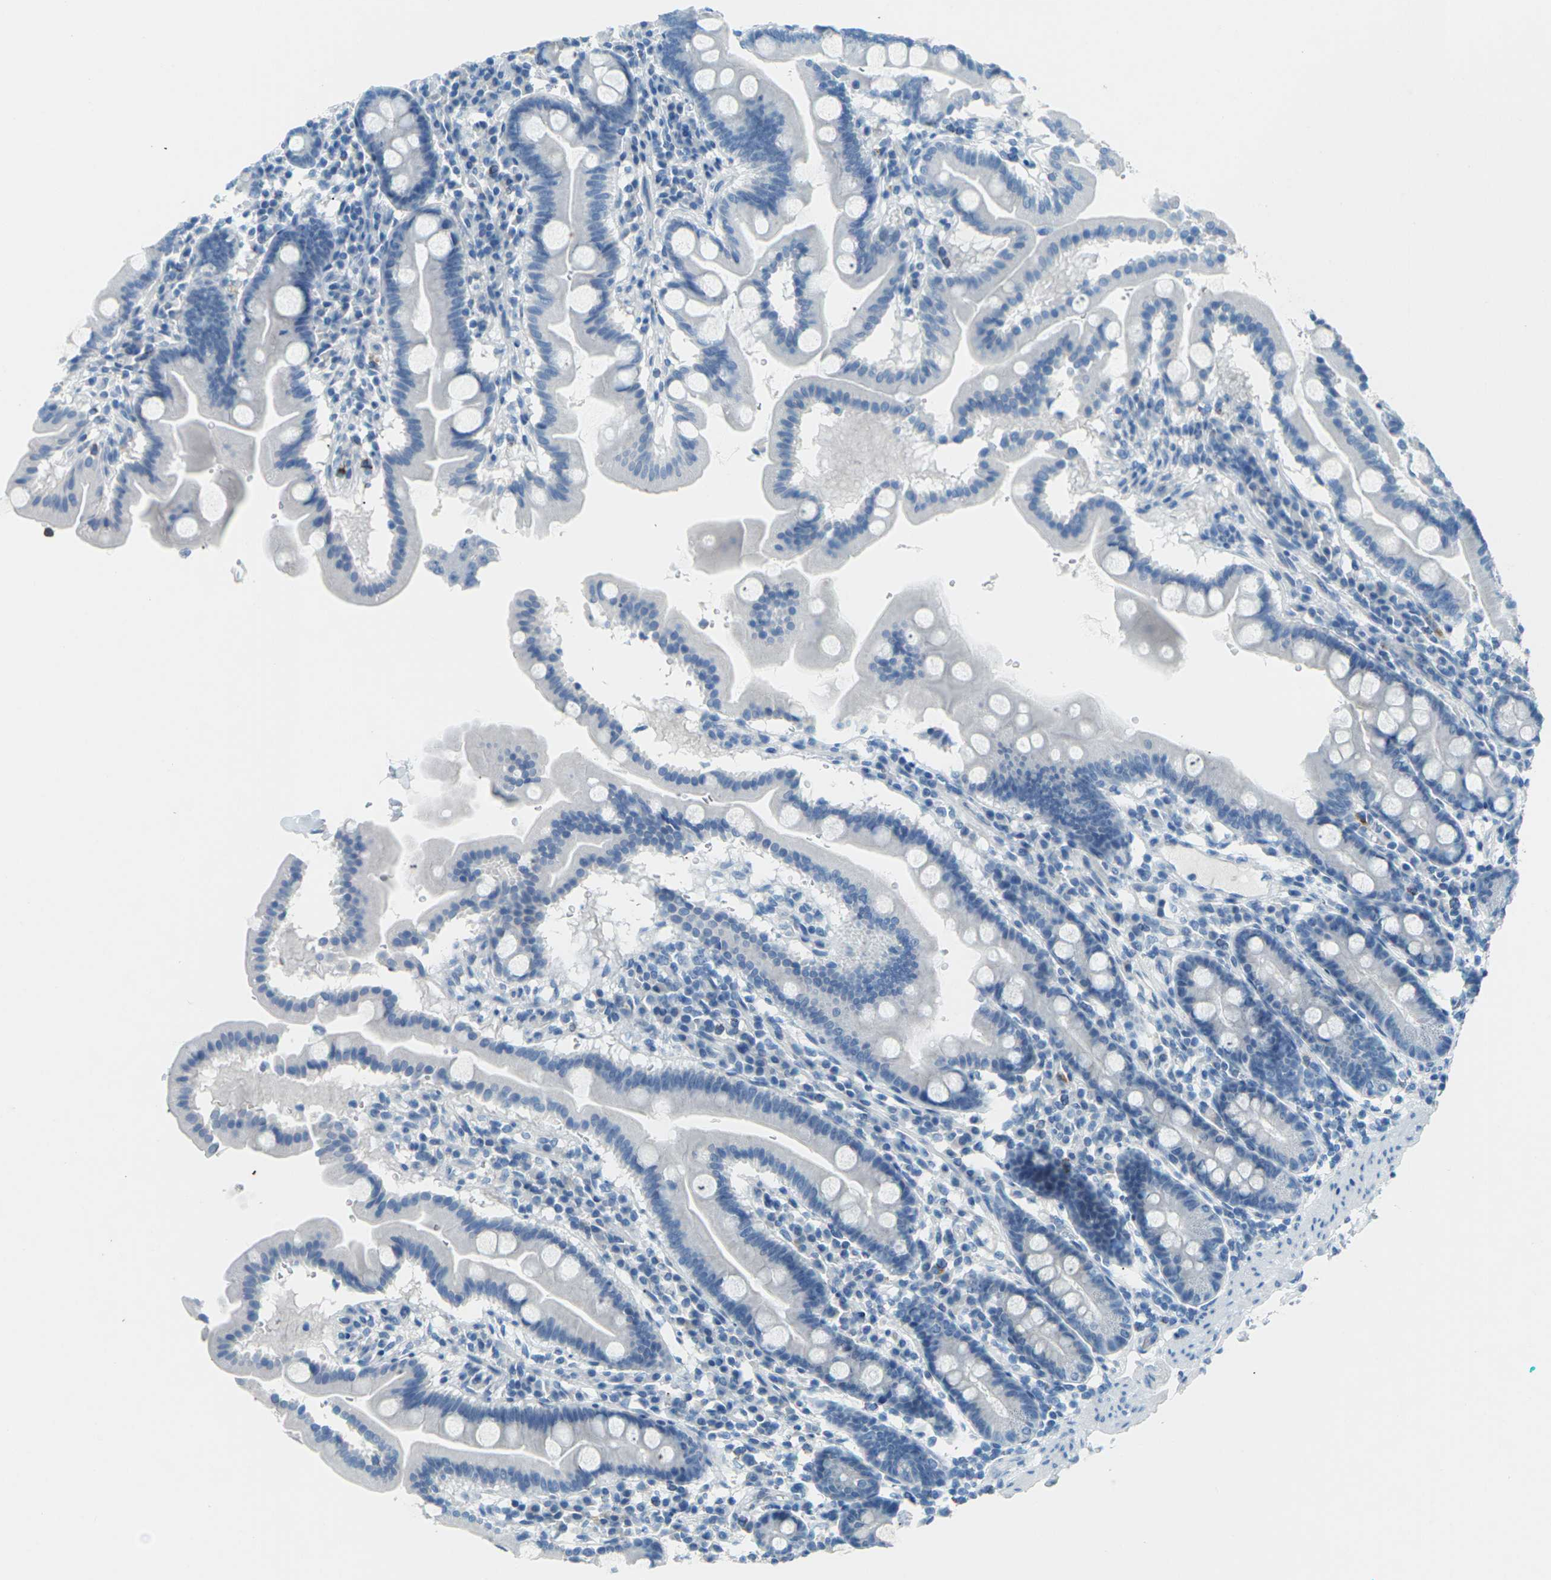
{"staining": {"intensity": "negative", "quantity": "none", "location": "none"}, "tissue": "duodenum", "cell_type": "Glandular cells", "image_type": "normal", "snomed": [{"axis": "morphology", "description": "Normal tissue, NOS"}, {"axis": "topography", "description": "Duodenum"}], "caption": "Image shows no protein expression in glandular cells of normal duodenum. (Immunohistochemistry (ihc), brightfield microscopy, high magnification).", "gene": "CDH16", "patient": {"sex": "male", "age": 50}}